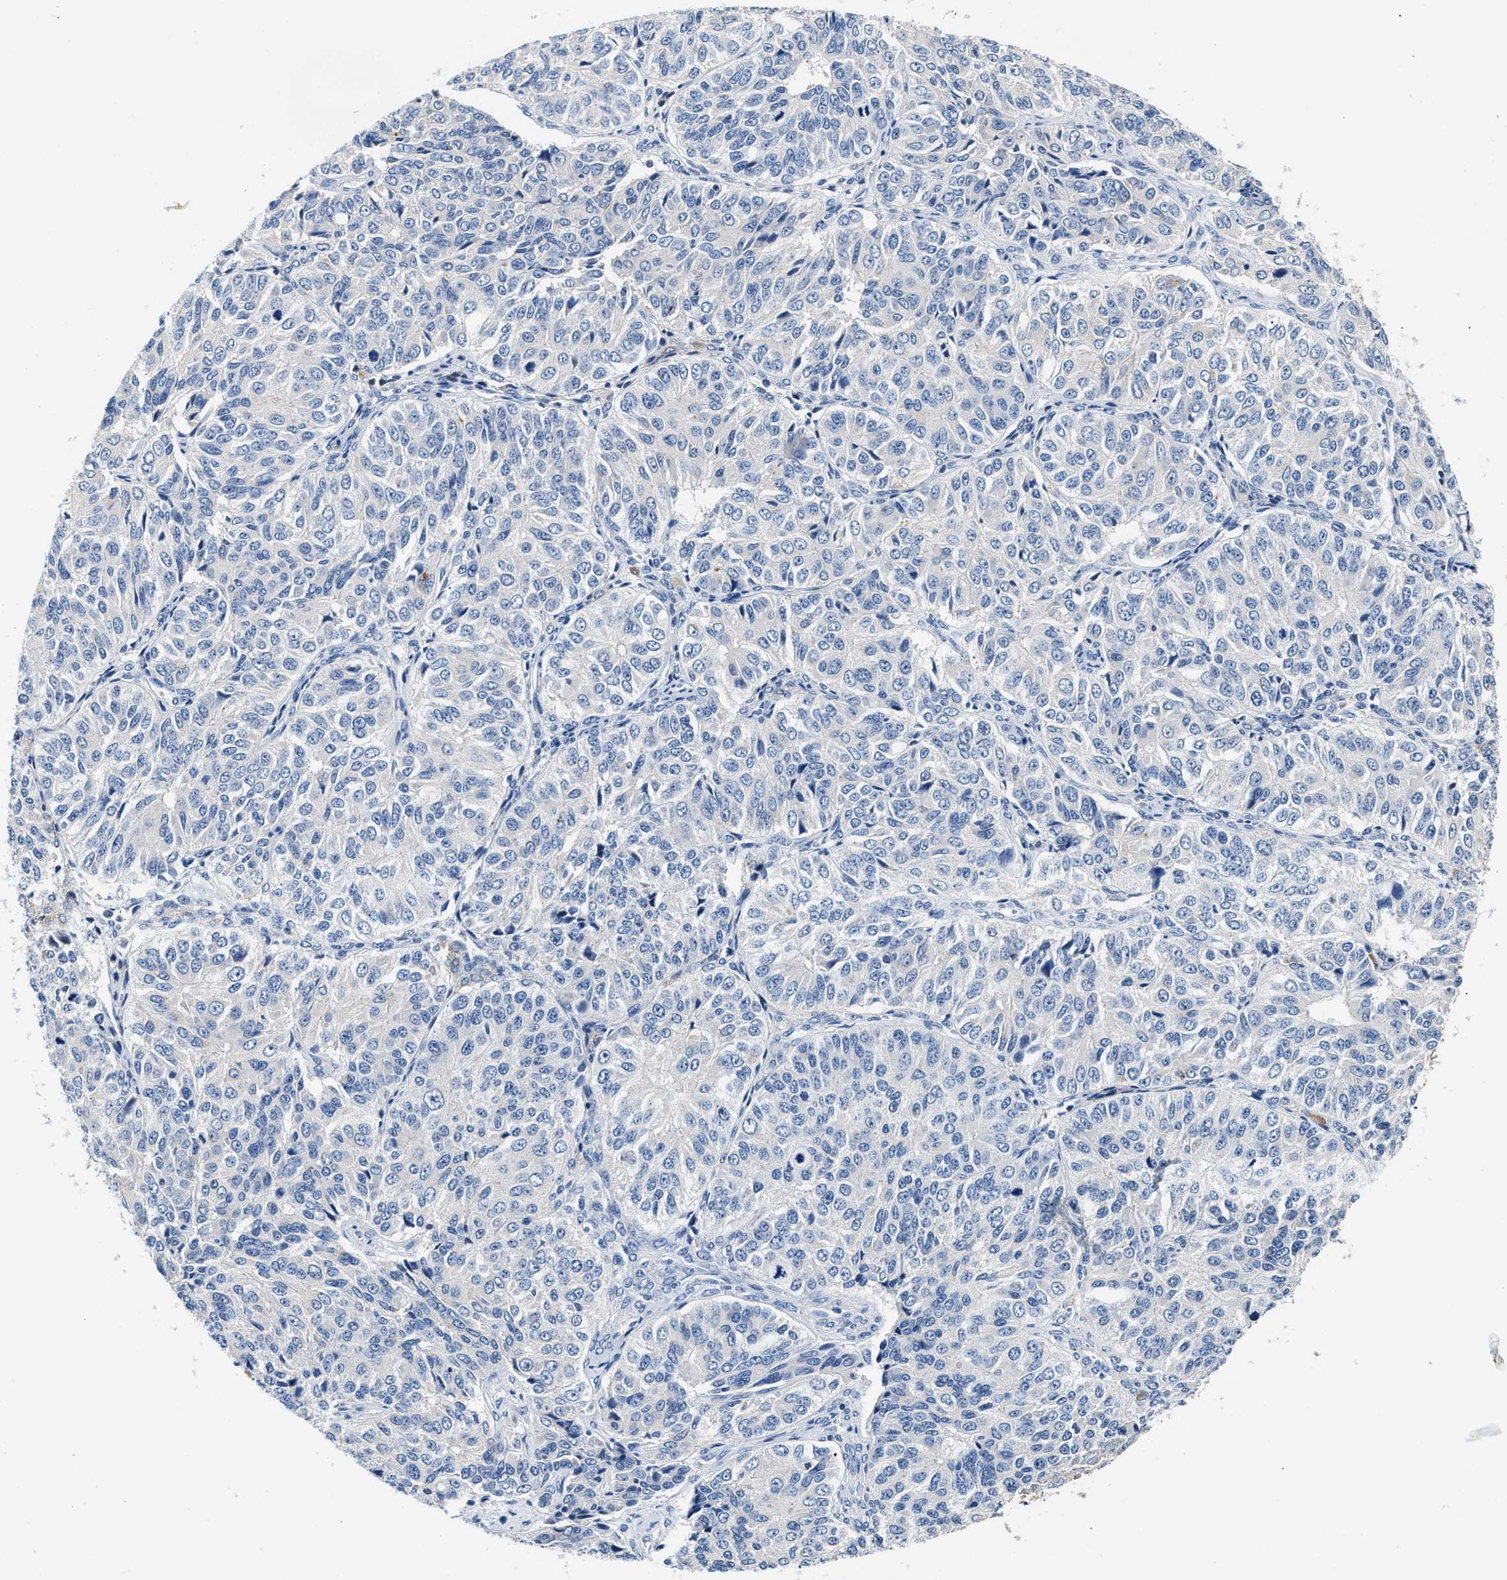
{"staining": {"intensity": "negative", "quantity": "none", "location": "none"}, "tissue": "ovarian cancer", "cell_type": "Tumor cells", "image_type": "cancer", "snomed": [{"axis": "morphology", "description": "Carcinoma, endometroid"}, {"axis": "topography", "description": "Ovary"}], "caption": "Immunohistochemistry of human ovarian cancer exhibits no staining in tumor cells. (Stains: DAB (3,3'-diaminobenzidine) IHC with hematoxylin counter stain, Microscopy: brightfield microscopy at high magnification).", "gene": "TUT7", "patient": {"sex": "female", "age": 51}}